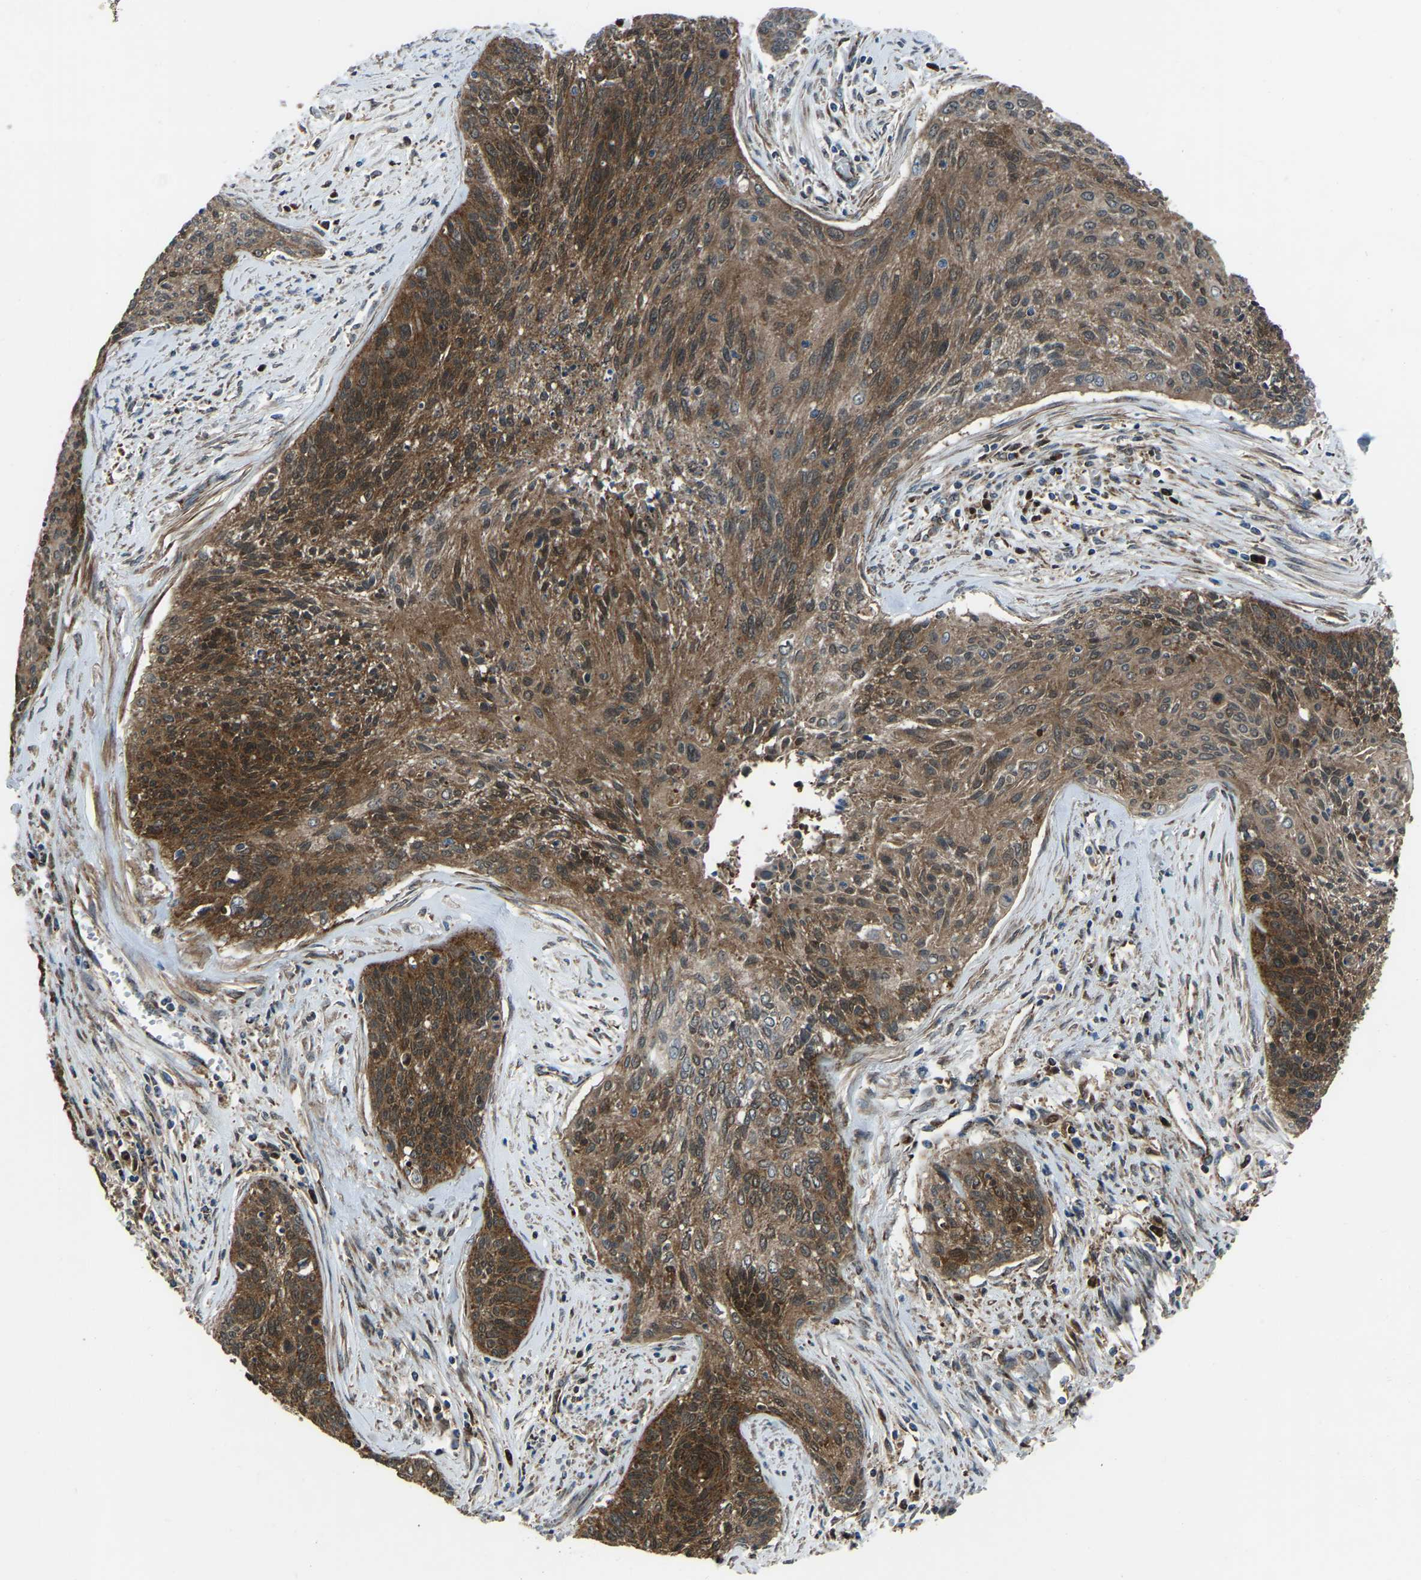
{"staining": {"intensity": "strong", "quantity": ">75%", "location": "cytoplasmic/membranous"}, "tissue": "cervical cancer", "cell_type": "Tumor cells", "image_type": "cancer", "snomed": [{"axis": "morphology", "description": "Squamous cell carcinoma, NOS"}, {"axis": "topography", "description": "Cervix"}], "caption": "Protein staining exhibits strong cytoplasmic/membranous positivity in about >75% of tumor cells in cervical cancer (squamous cell carcinoma).", "gene": "AKR1A1", "patient": {"sex": "female", "age": 55}}